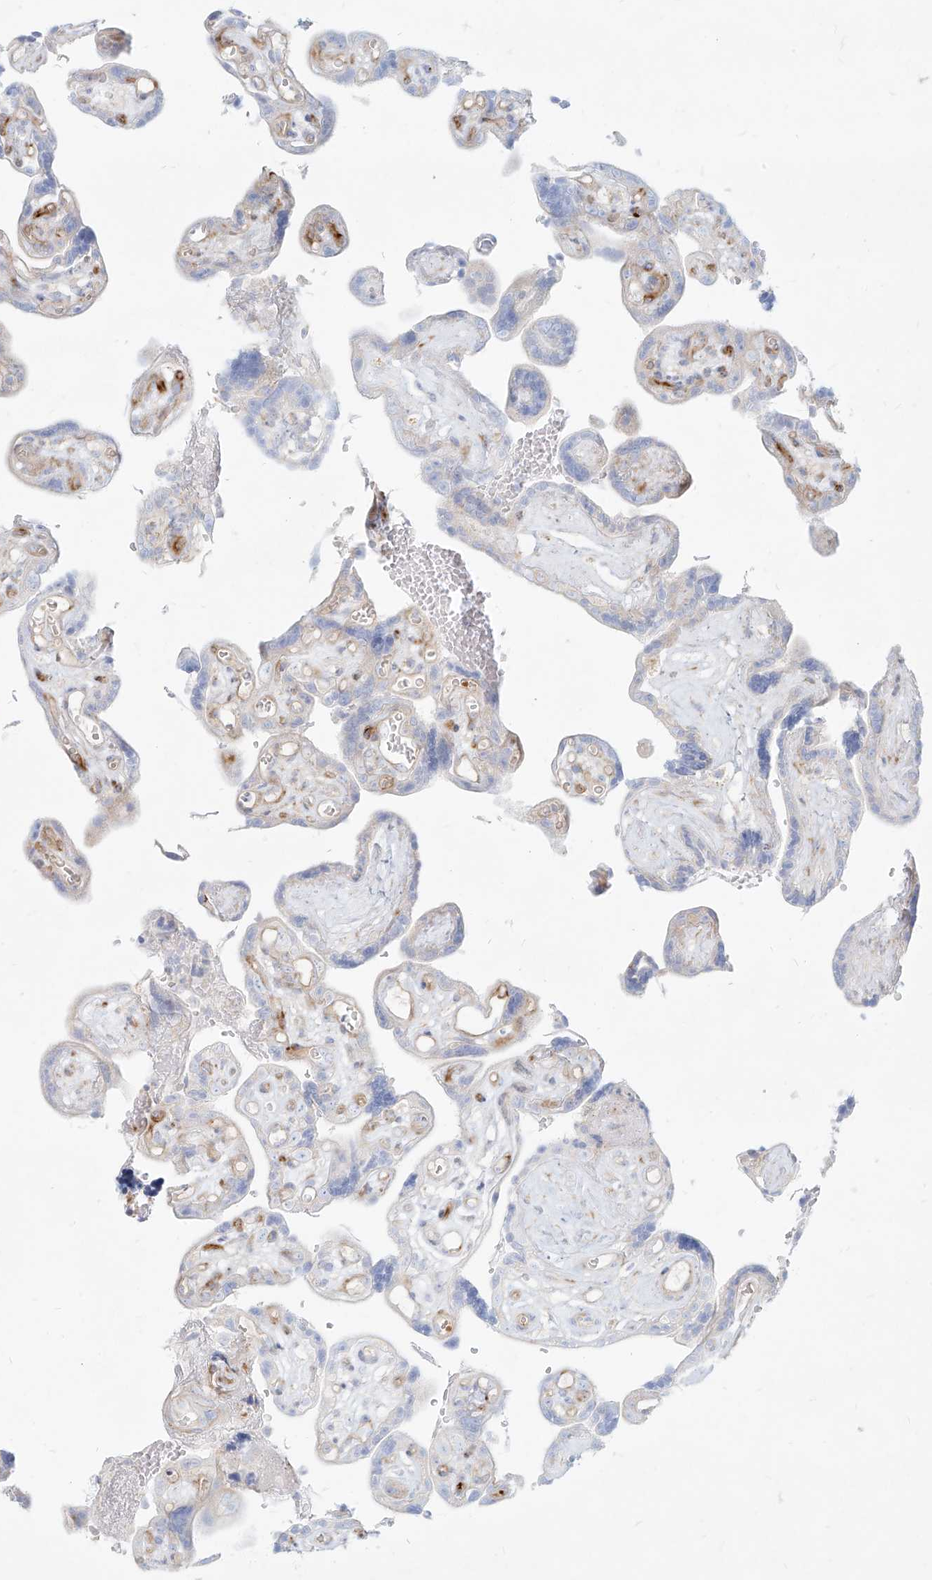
{"staining": {"intensity": "strong", "quantity": "25%-75%", "location": "cytoplasmic/membranous"}, "tissue": "placenta", "cell_type": "Decidual cells", "image_type": "normal", "snomed": [{"axis": "morphology", "description": "Normal tissue, NOS"}, {"axis": "topography", "description": "Placenta"}], "caption": "This image reveals immunohistochemistry (IHC) staining of unremarkable placenta, with high strong cytoplasmic/membranous expression in approximately 25%-75% of decidual cells.", "gene": "MTX2", "patient": {"sex": "female", "age": 30}}